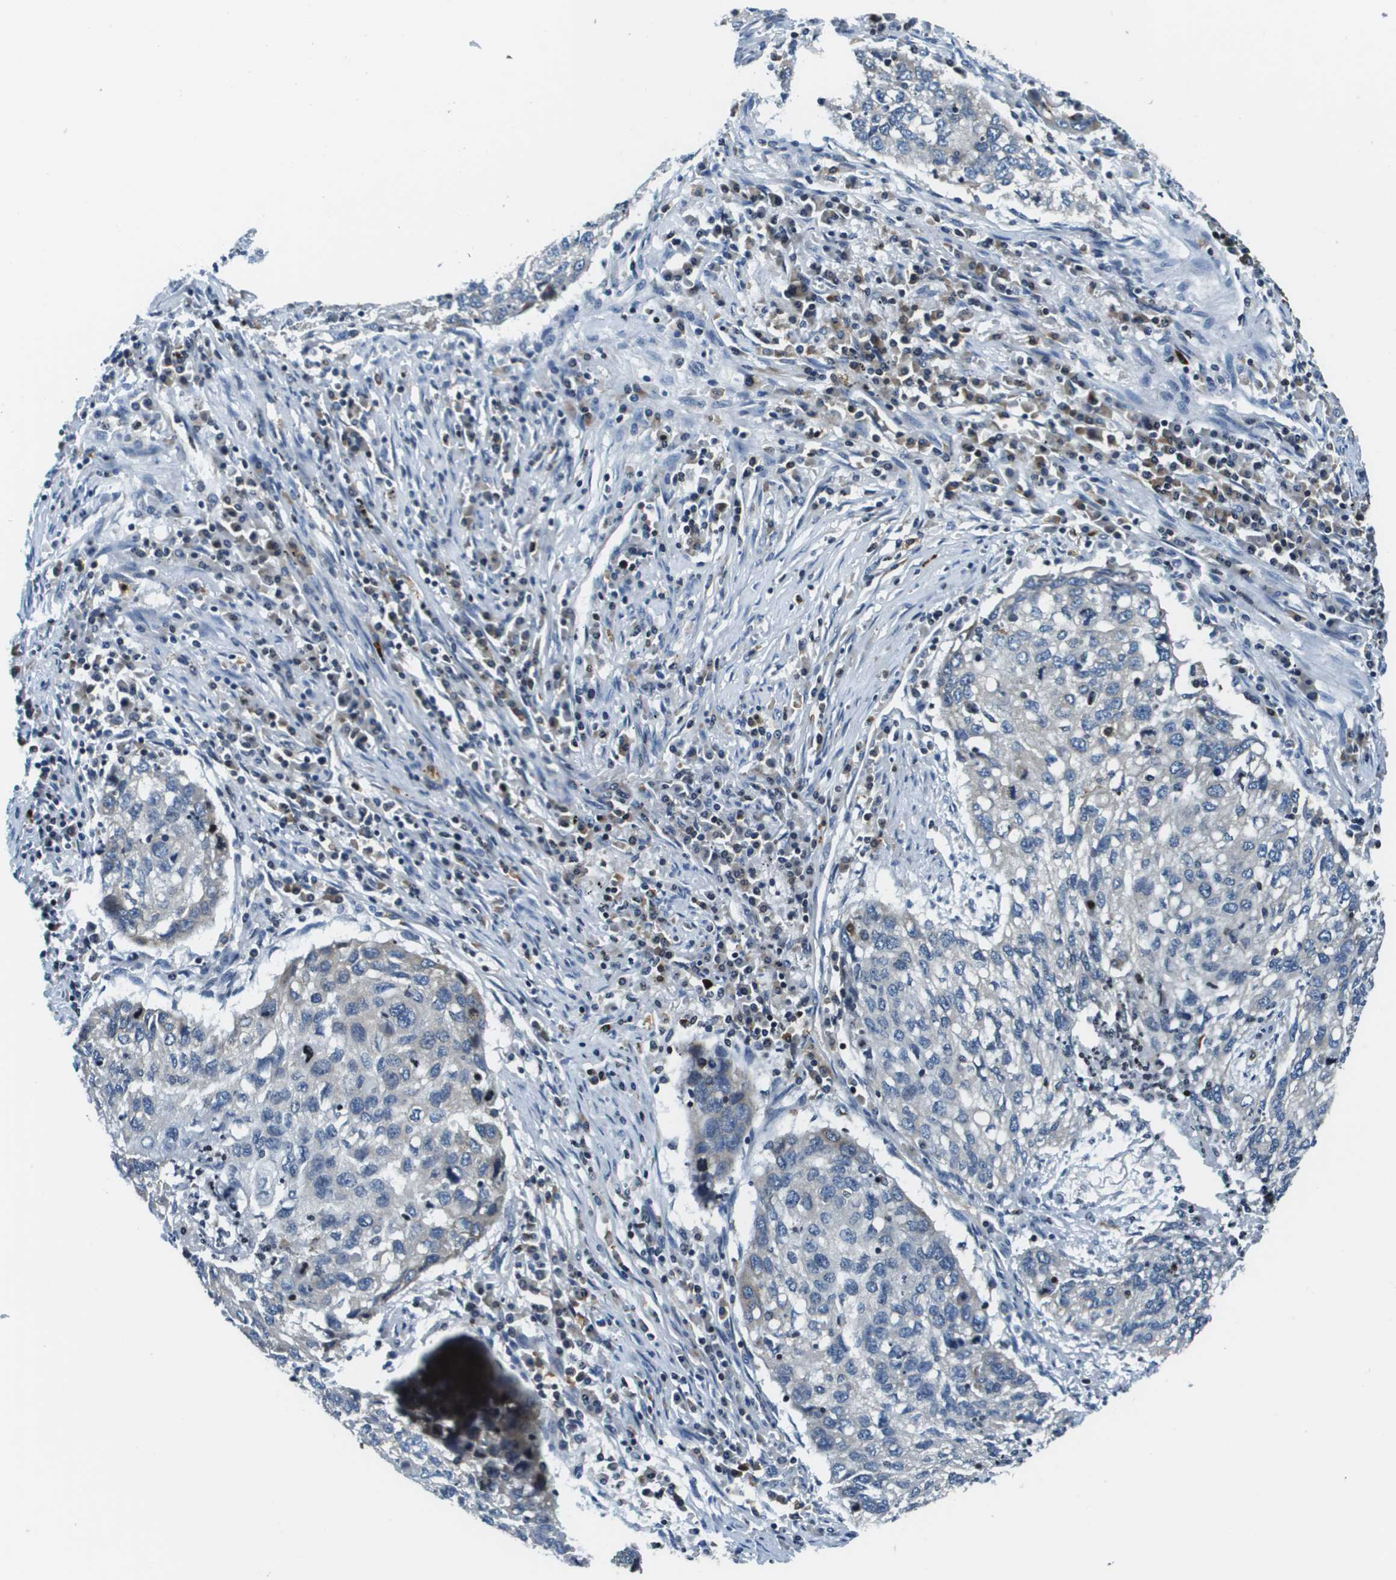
{"staining": {"intensity": "negative", "quantity": "none", "location": "none"}, "tissue": "lung cancer", "cell_type": "Tumor cells", "image_type": "cancer", "snomed": [{"axis": "morphology", "description": "Squamous cell carcinoma, NOS"}, {"axis": "topography", "description": "Lung"}], "caption": "Human squamous cell carcinoma (lung) stained for a protein using immunohistochemistry displays no staining in tumor cells.", "gene": "ESYT1", "patient": {"sex": "female", "age": 63}}